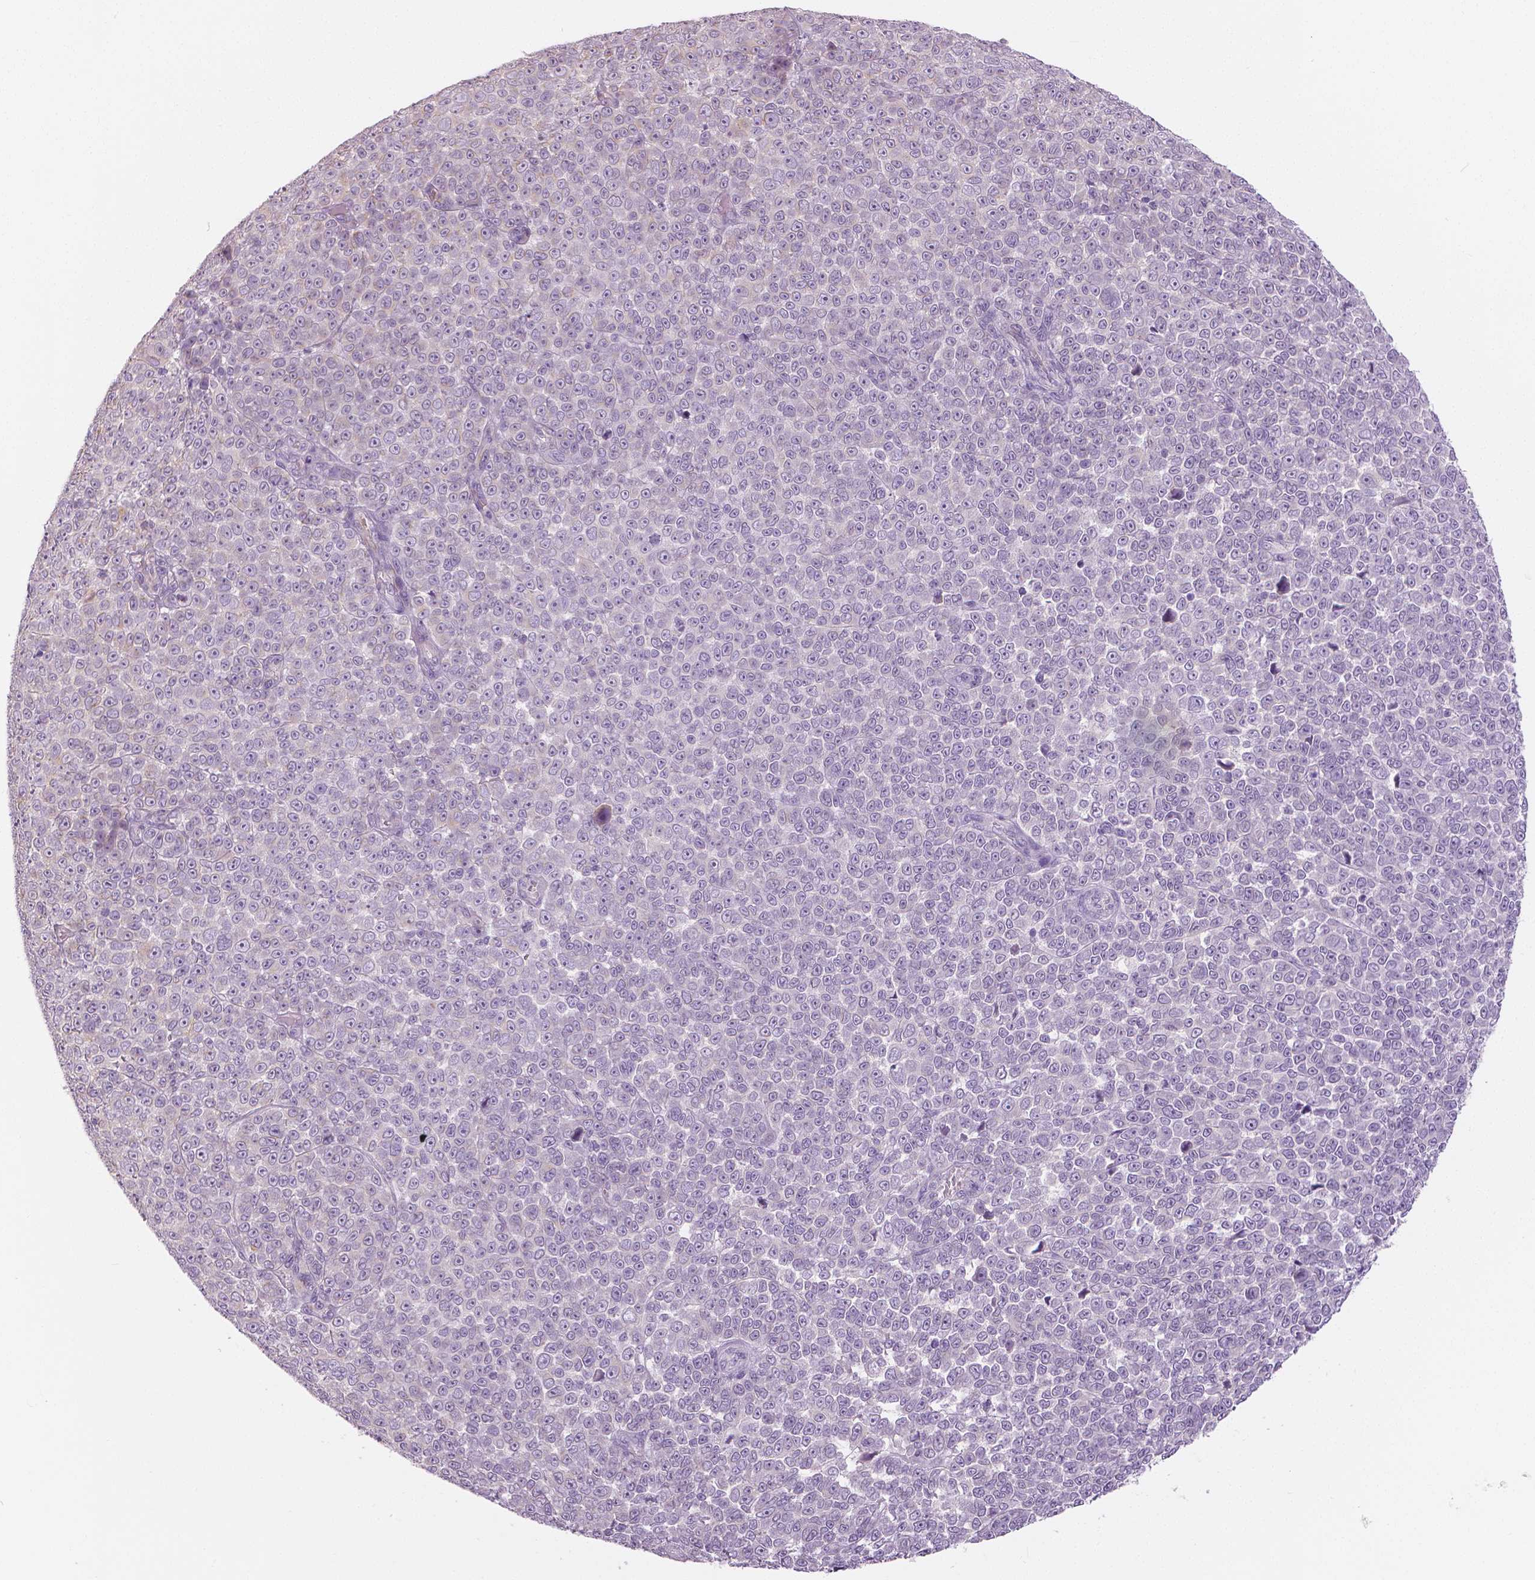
{"staining": {"intensity": "negative", "quantity": "none", "location": "none"}, "tissue": "melanoma", "cell_type": "Tumor cells", "image_type": "cancer", "snomed": [{"axis": "morphology", "description": "Malignant melanoma, NOS"}, {"axis": "topography", "description": "Skin"}], "caption": "High magnification brightfield microscopy of malignant melanoma stained with DAB (3,3'-diaminobenzidine) (brown) and counterstained with hematoxylin (blue): tumor cells show no significant positivity.", "gene": "SLC24A1", "patient": {"sex": "female", "age": 95}}